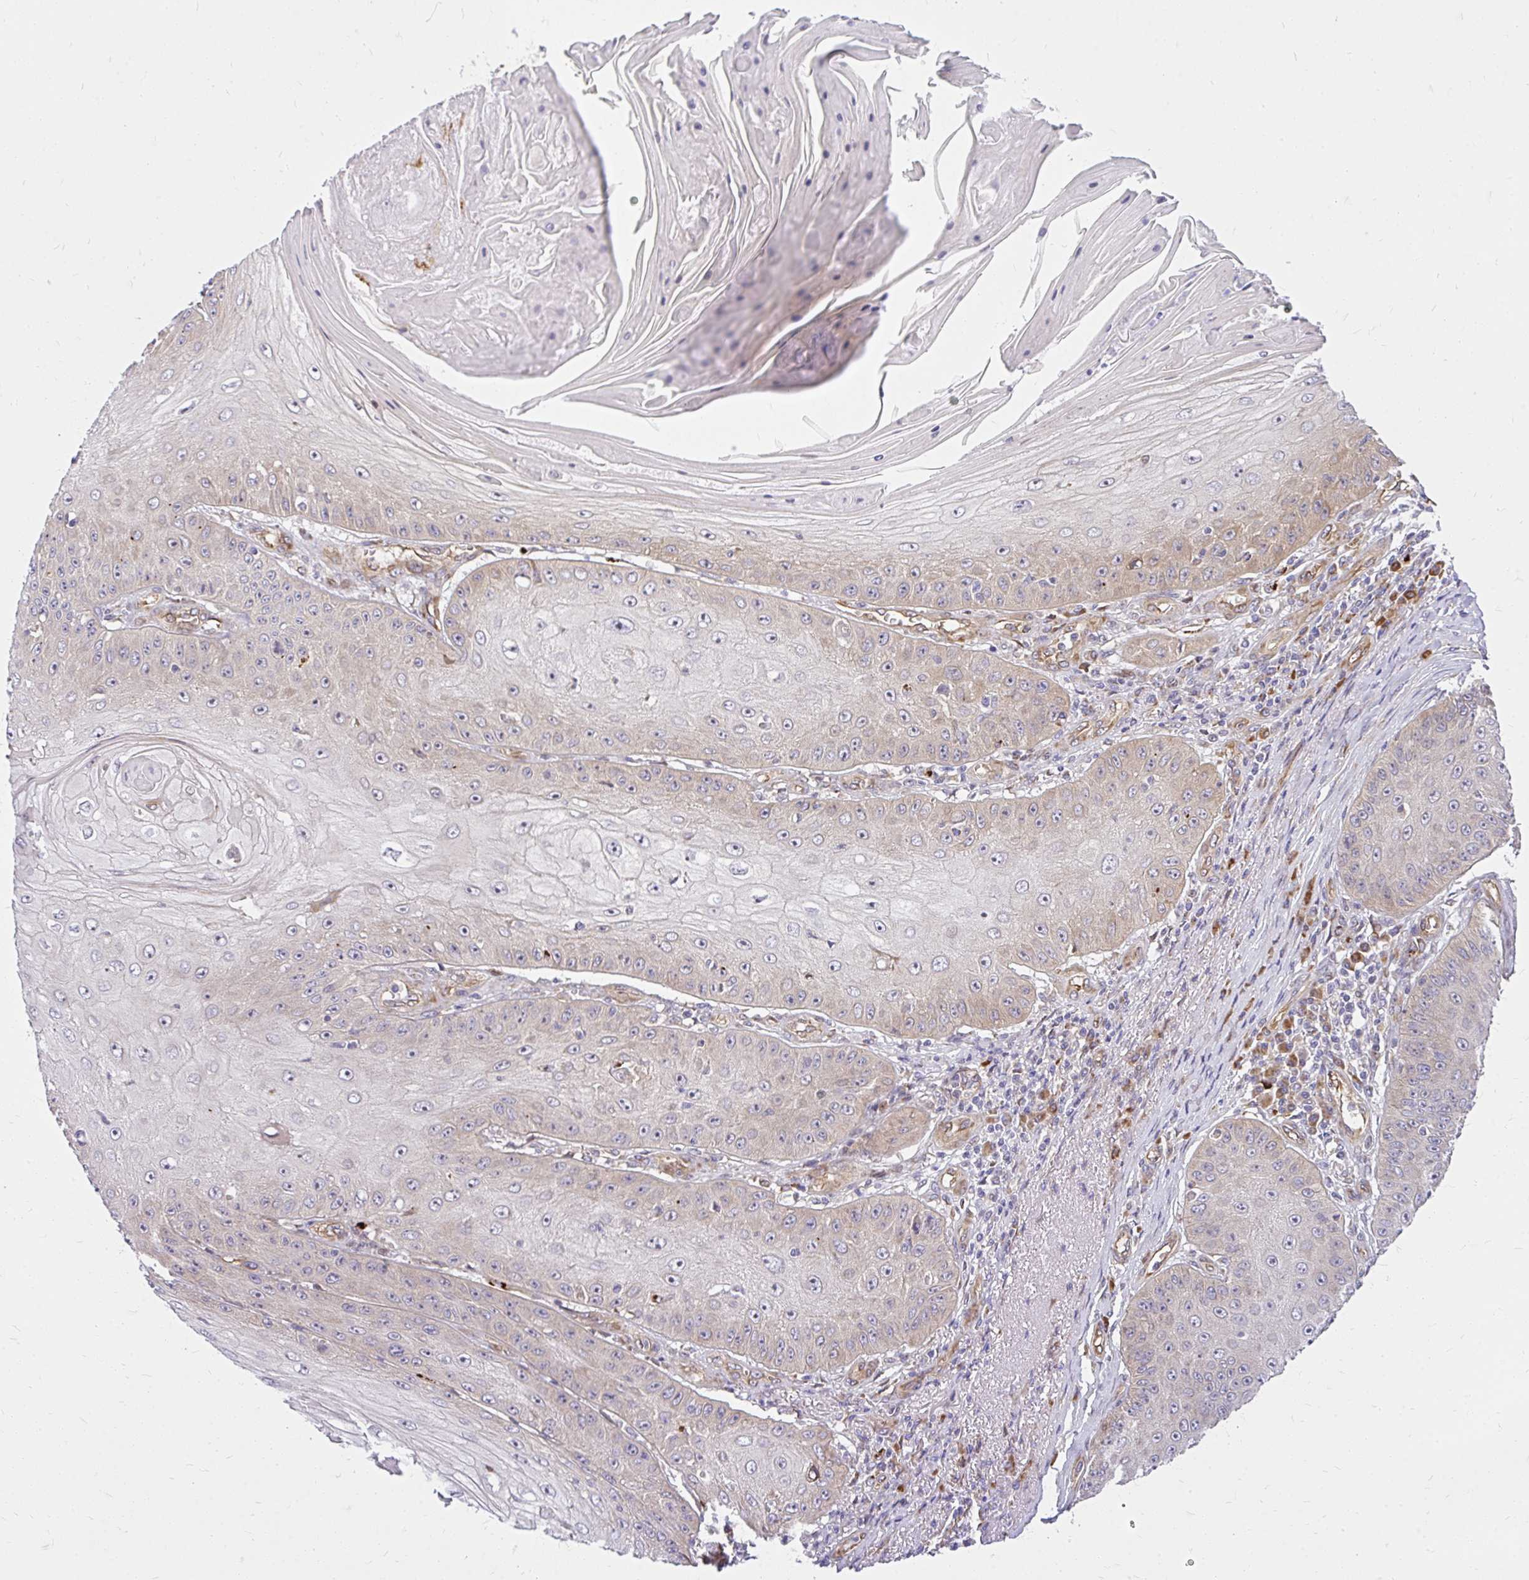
{"staining": {"intensity": "moderate", "quantity": "<25%", "location": "cytoplasmic/membranous"}, "tissue": "skin cancer", "cell_type": "Tumor cells", "image_type": "cancer", "snomed": [{"axis": "morphology", "description": "Squamous cell carcinoma, NOS"}, {"axis": "topography", "description": "Skin"}], "caption": "Approximately <25% of tumor cells in human skin cancer (squamous cell carcinoma) demonstrate moderate cytoplasmic/membranous protein staining as visualized by brown immunohistochemical staining.", "gene": "RSKR", "patient": {"sex": "male", "age": 70}}